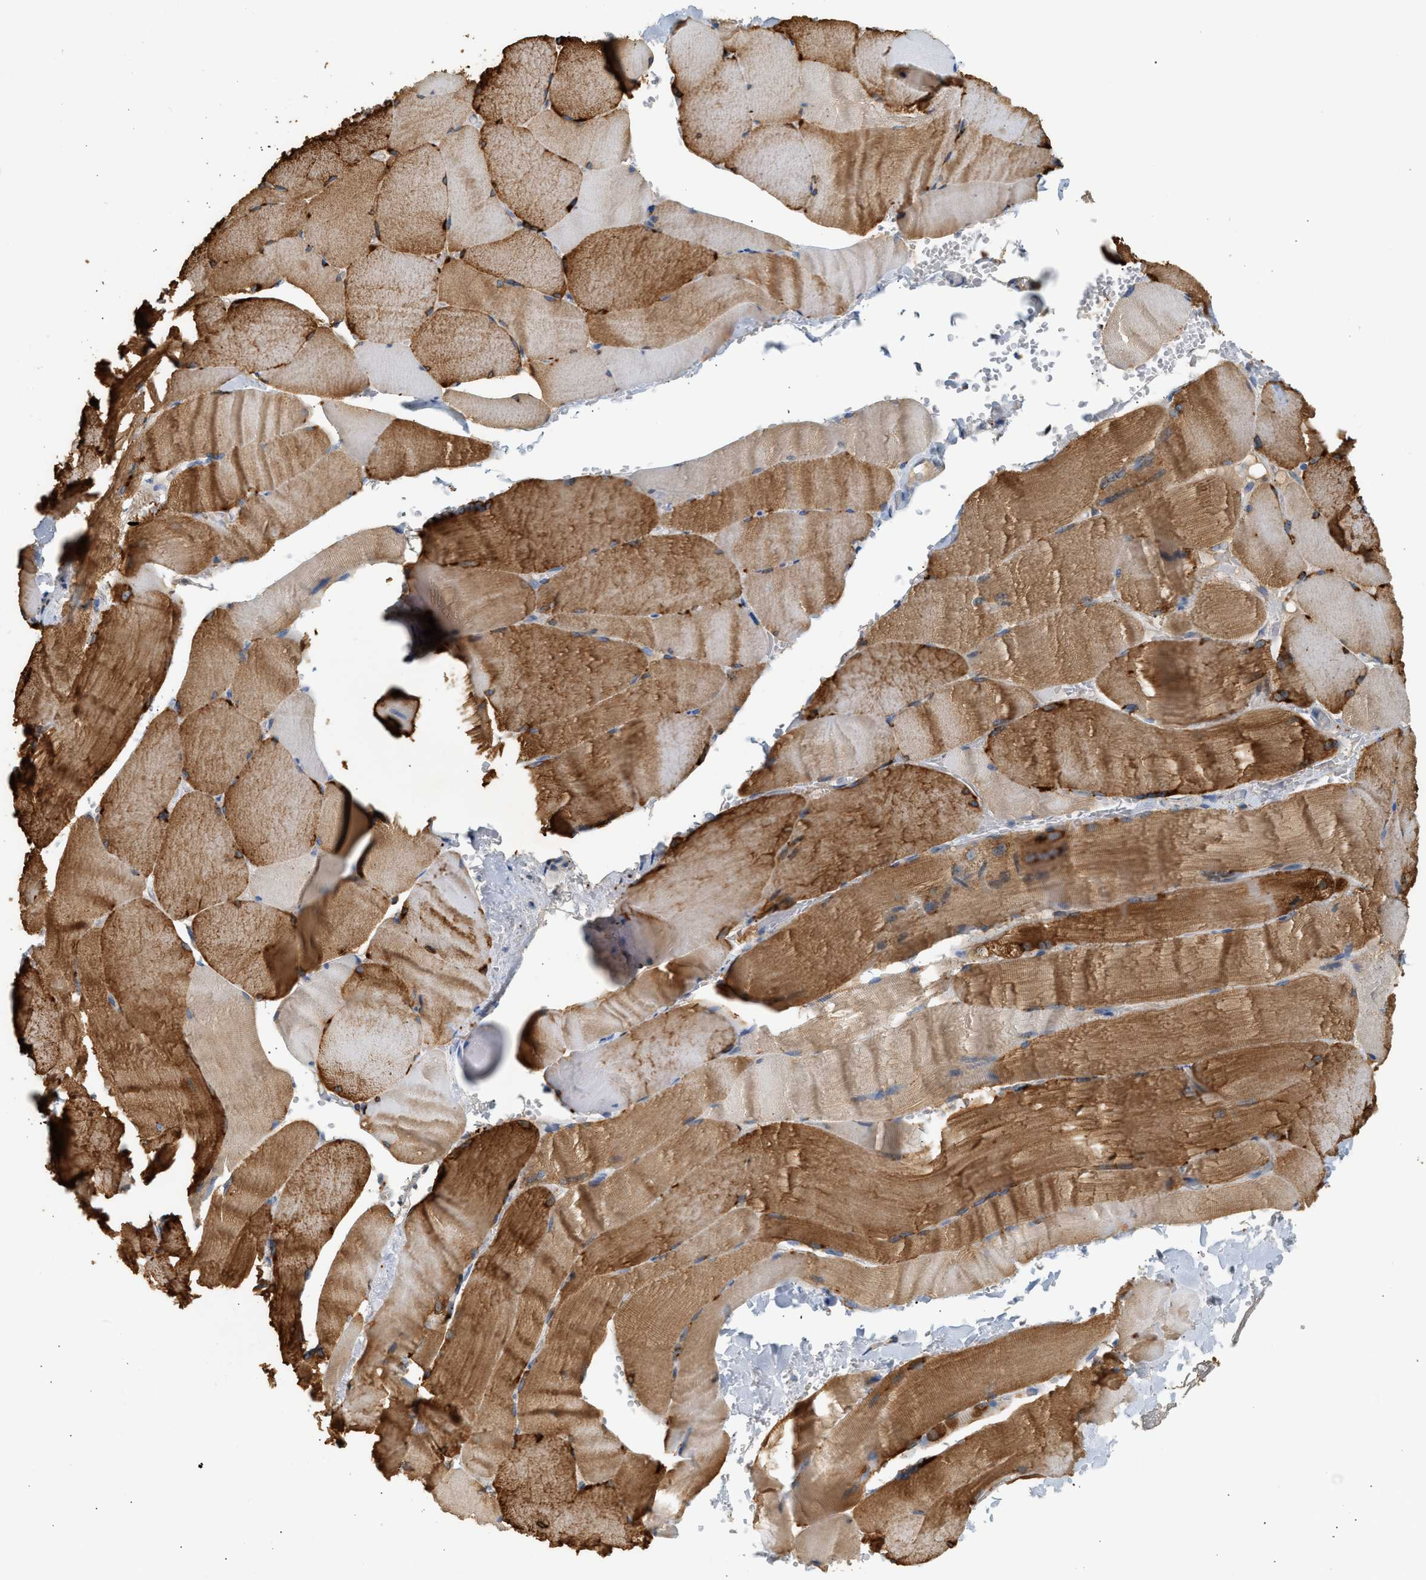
{"staining": {"intensity": "moderate", "quantity": ">75%", "location": "cytoplasmic/membranous"}, "tissue": "skeletal muscle", "cell_type": "Myocytes", "image_type": "normal", "snomed": [{"axis": "morphology", "description": "Normal tissue, NOS"}, {"axis": "topography", "description": "Skin"}, {"axis": "topography", "description": "Skeletal muscle"}], "caption": "Moderate cytoplasmic/membranous staining is appreciated in approximately >75% of myocytes in benign skeletal muscle.", "gene": "ENTHD1", "patient": {"sex": "male", "age": 83}}